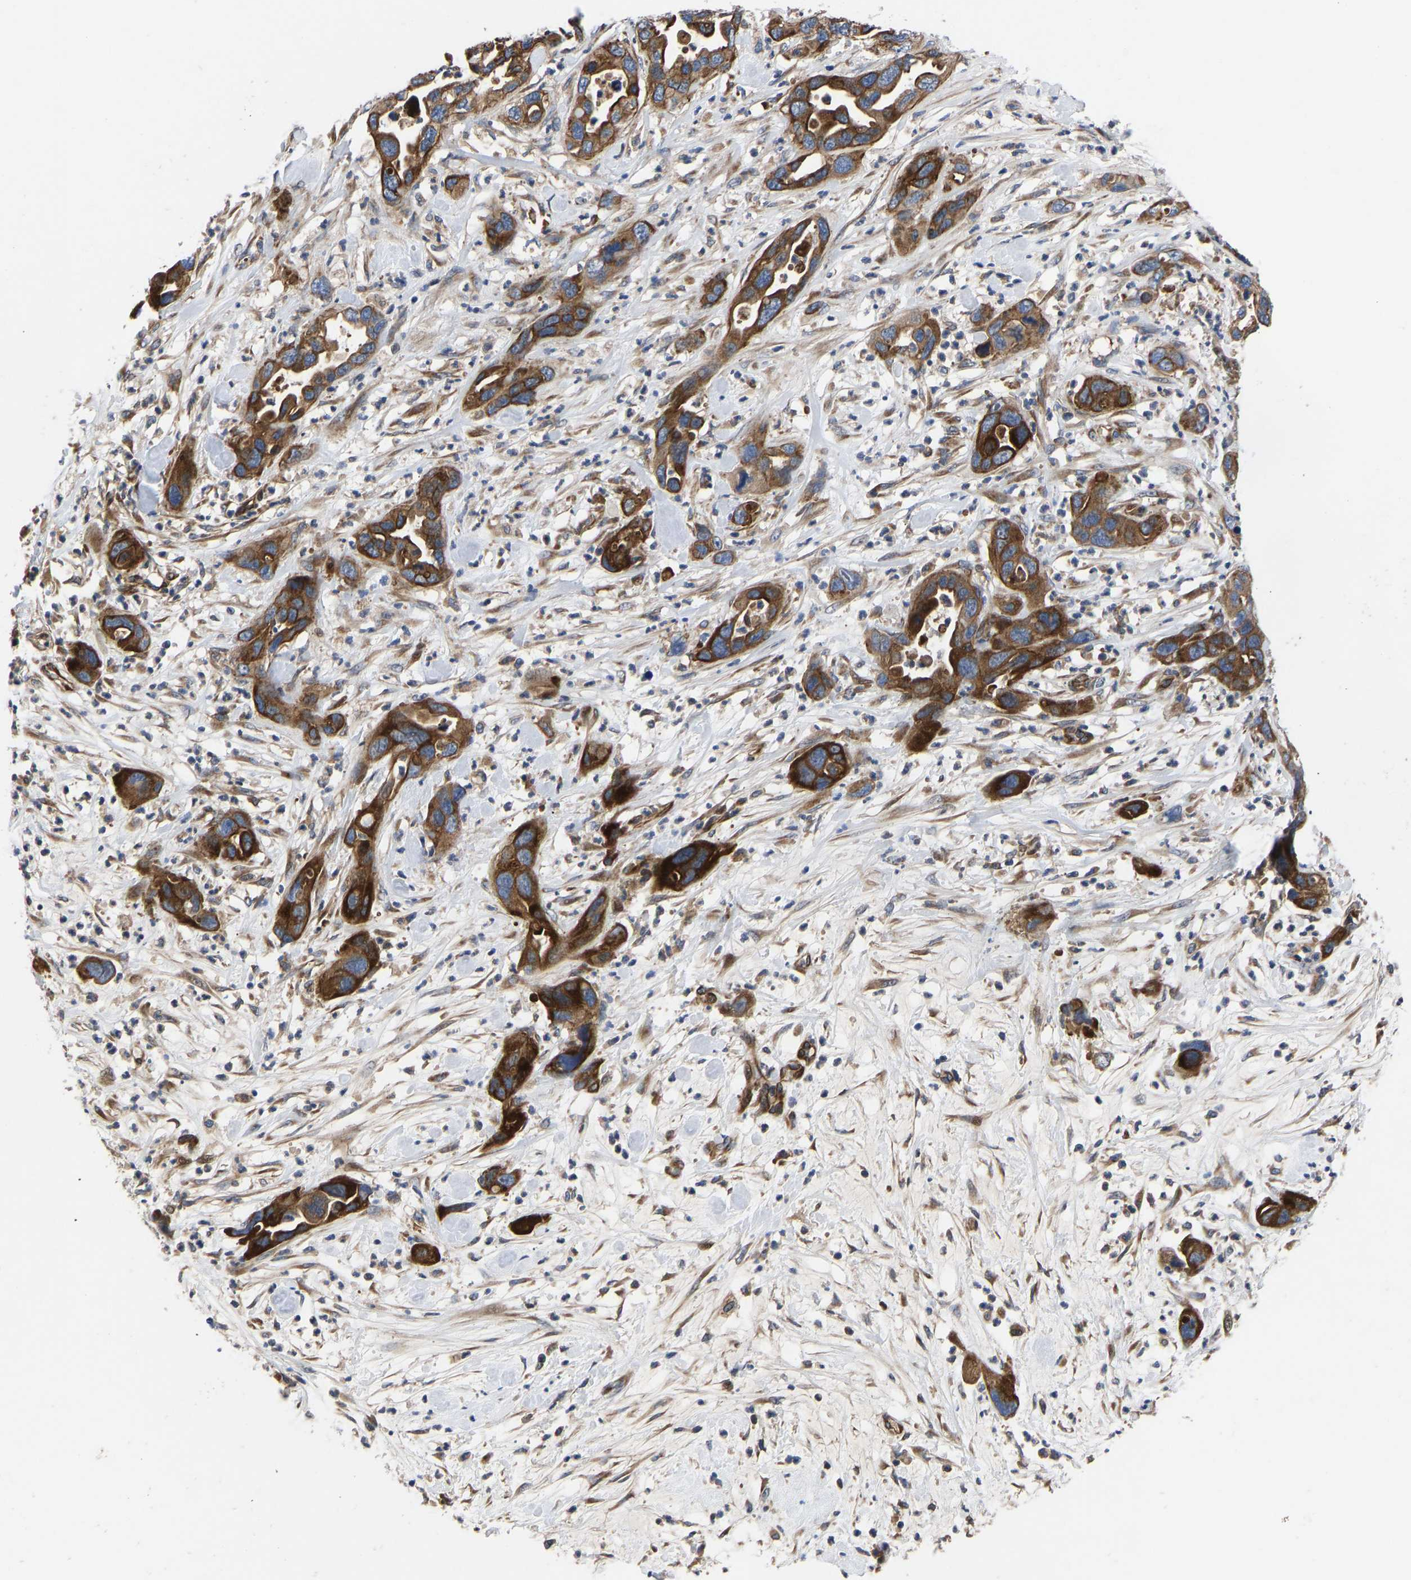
{"staining": {"intensity": "strong", "quantity": ">75%", "location": "cytoplasmic/membranous"}, "tissue": "pancreatic cancer", "cell_type": "Tumor cells", "image_type": "cancer", "snomed": [{"axis": "morphology", "description": "Adenocarcinoma, NOS"}, {"axis": "topography", "description": "Pancreas"}], "caption": "A photomicrograph of adenocarcinoma (pancreatic) stained for a protein displays strong cytoplasmic/membranous brown staining in tumor cells.", "gene": "TMEM38B", "patient": {"sex": "female", "age": 71}}